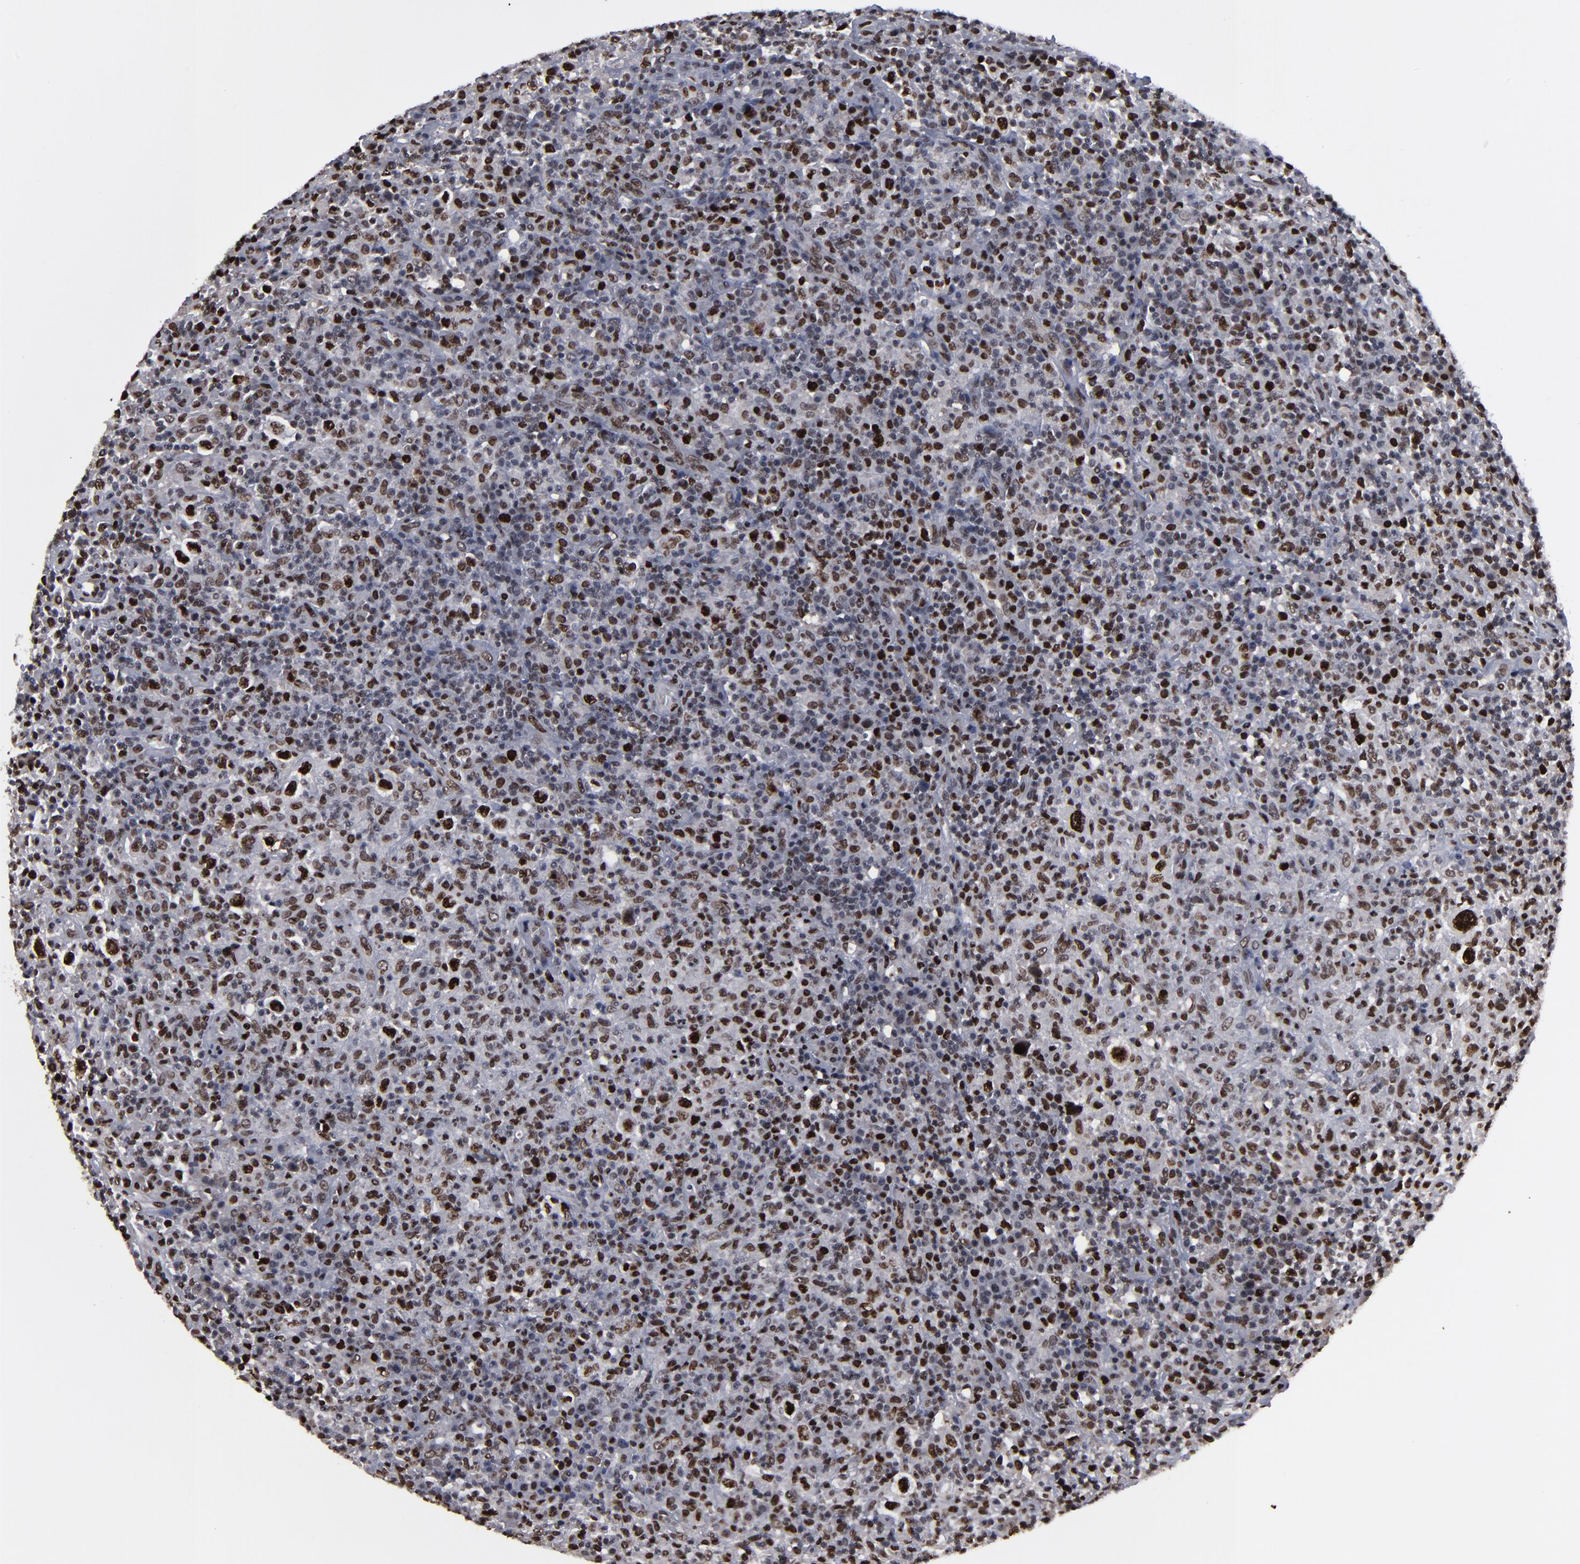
{"staining": {"intensity": "moderate", "quantity": "25%-75%", "location": "nuclear"}, "tissue": "lymphoma", "cell_type": "Tumor cells", "image_type": "cancer", "snomed": [{"axis": "morphology", "description": "Hodgkin's disease, NOS"}, {"axis": "topography", "description": "Lymph node"}], "caption": "Lymphoma was stained to show a protein in brown. There is medium levels of moderate nuclear staining in approximately 25%-75% of tumor cells. Immunohistochemistry (ihc) stains the protein in brown and the nuclei are stained blue.", "gene": "BAZ1A", "patient": {"sex": "male", "age": 65}}